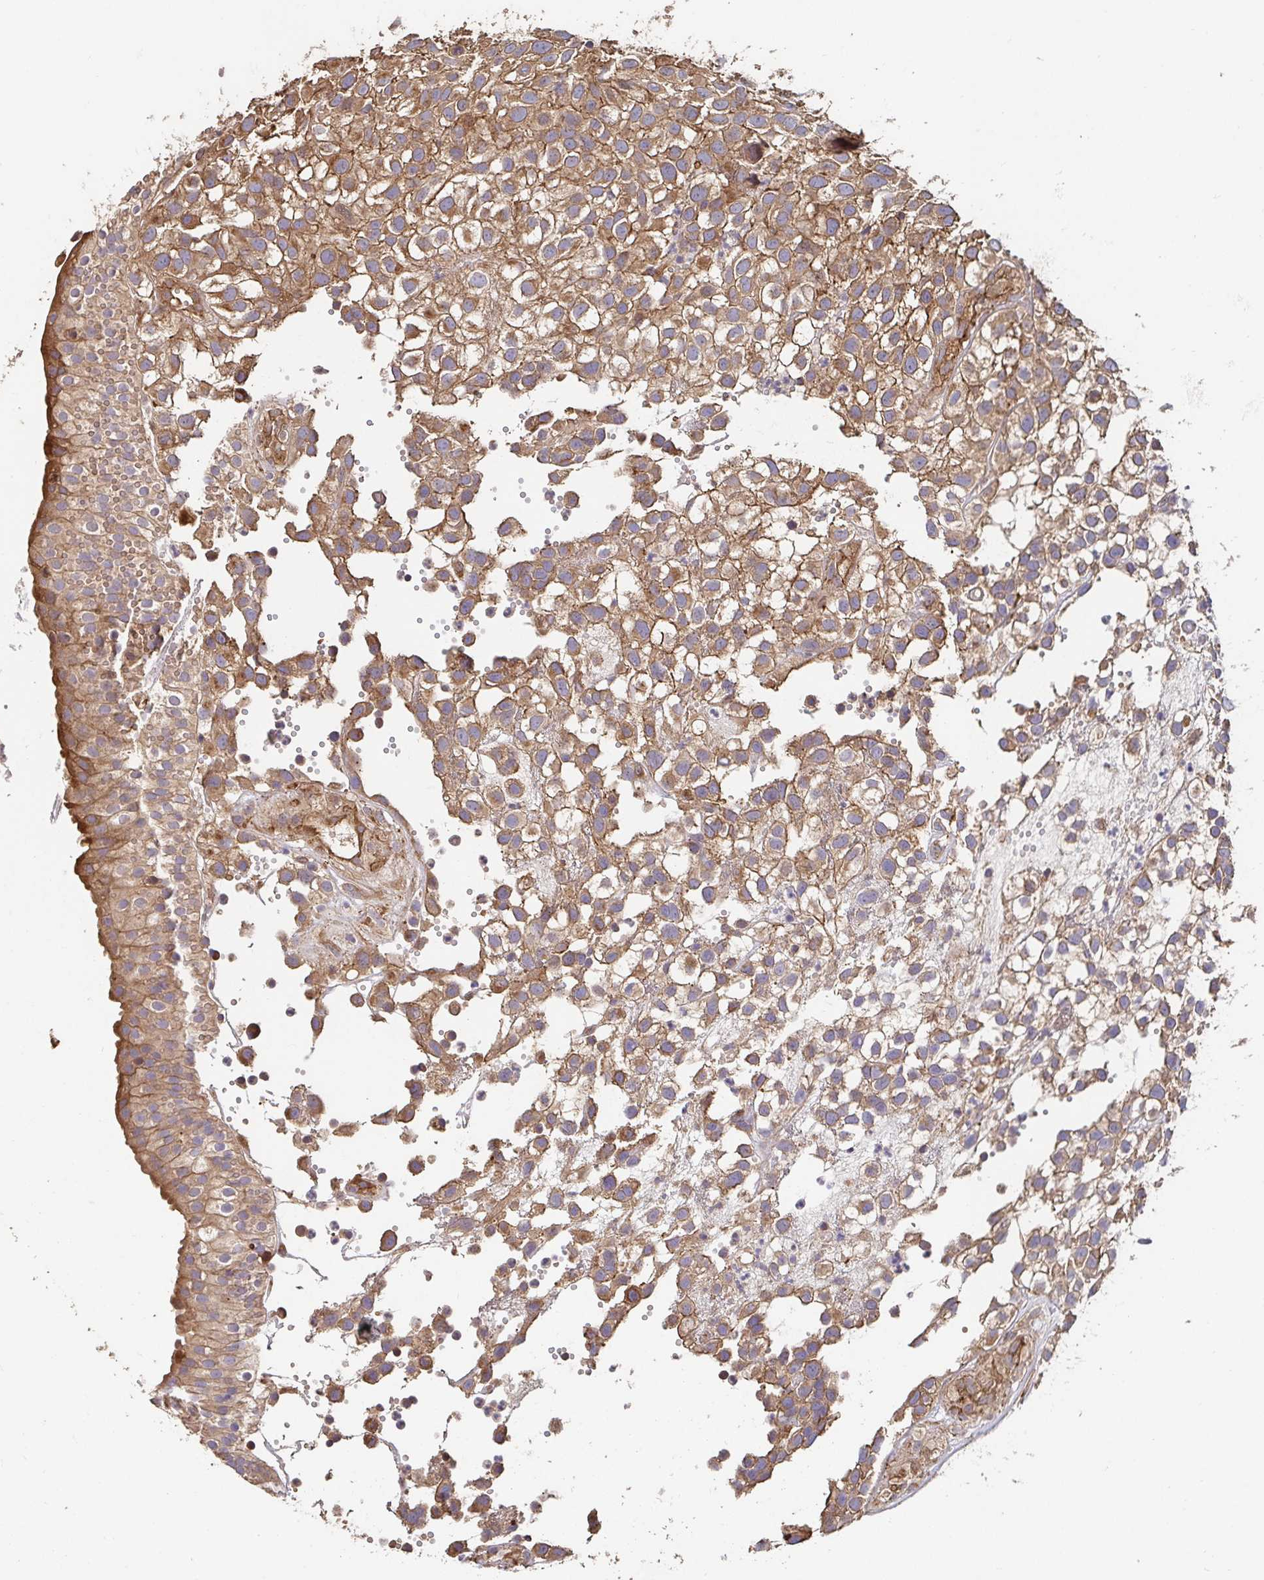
{"staining": {"intensity": "moderate", "quantity": ">75%", "location": "cytoplasmic/membranous"}, "tissue": "urothelial cancer", "cell_type": "Tumor cells", "image_type": "cancer", "snomed": [{"axis": "morphology", "description": "Urothelial carcinoma, High grade"}, {"axis": "topography", "description": "Urinary bladder"}], "caption": "Immunohistochemical staining of human urothelial cancer displays medium levels of moderate cytoplasmic/membranous positivity in approximately >75% of tumor cells. Immunohistochemistry (ihc) stains the protein in brown and the nuclei are stained blue.", "gene": "APBB1", "patient": {"sex": "male", "age": 56}}